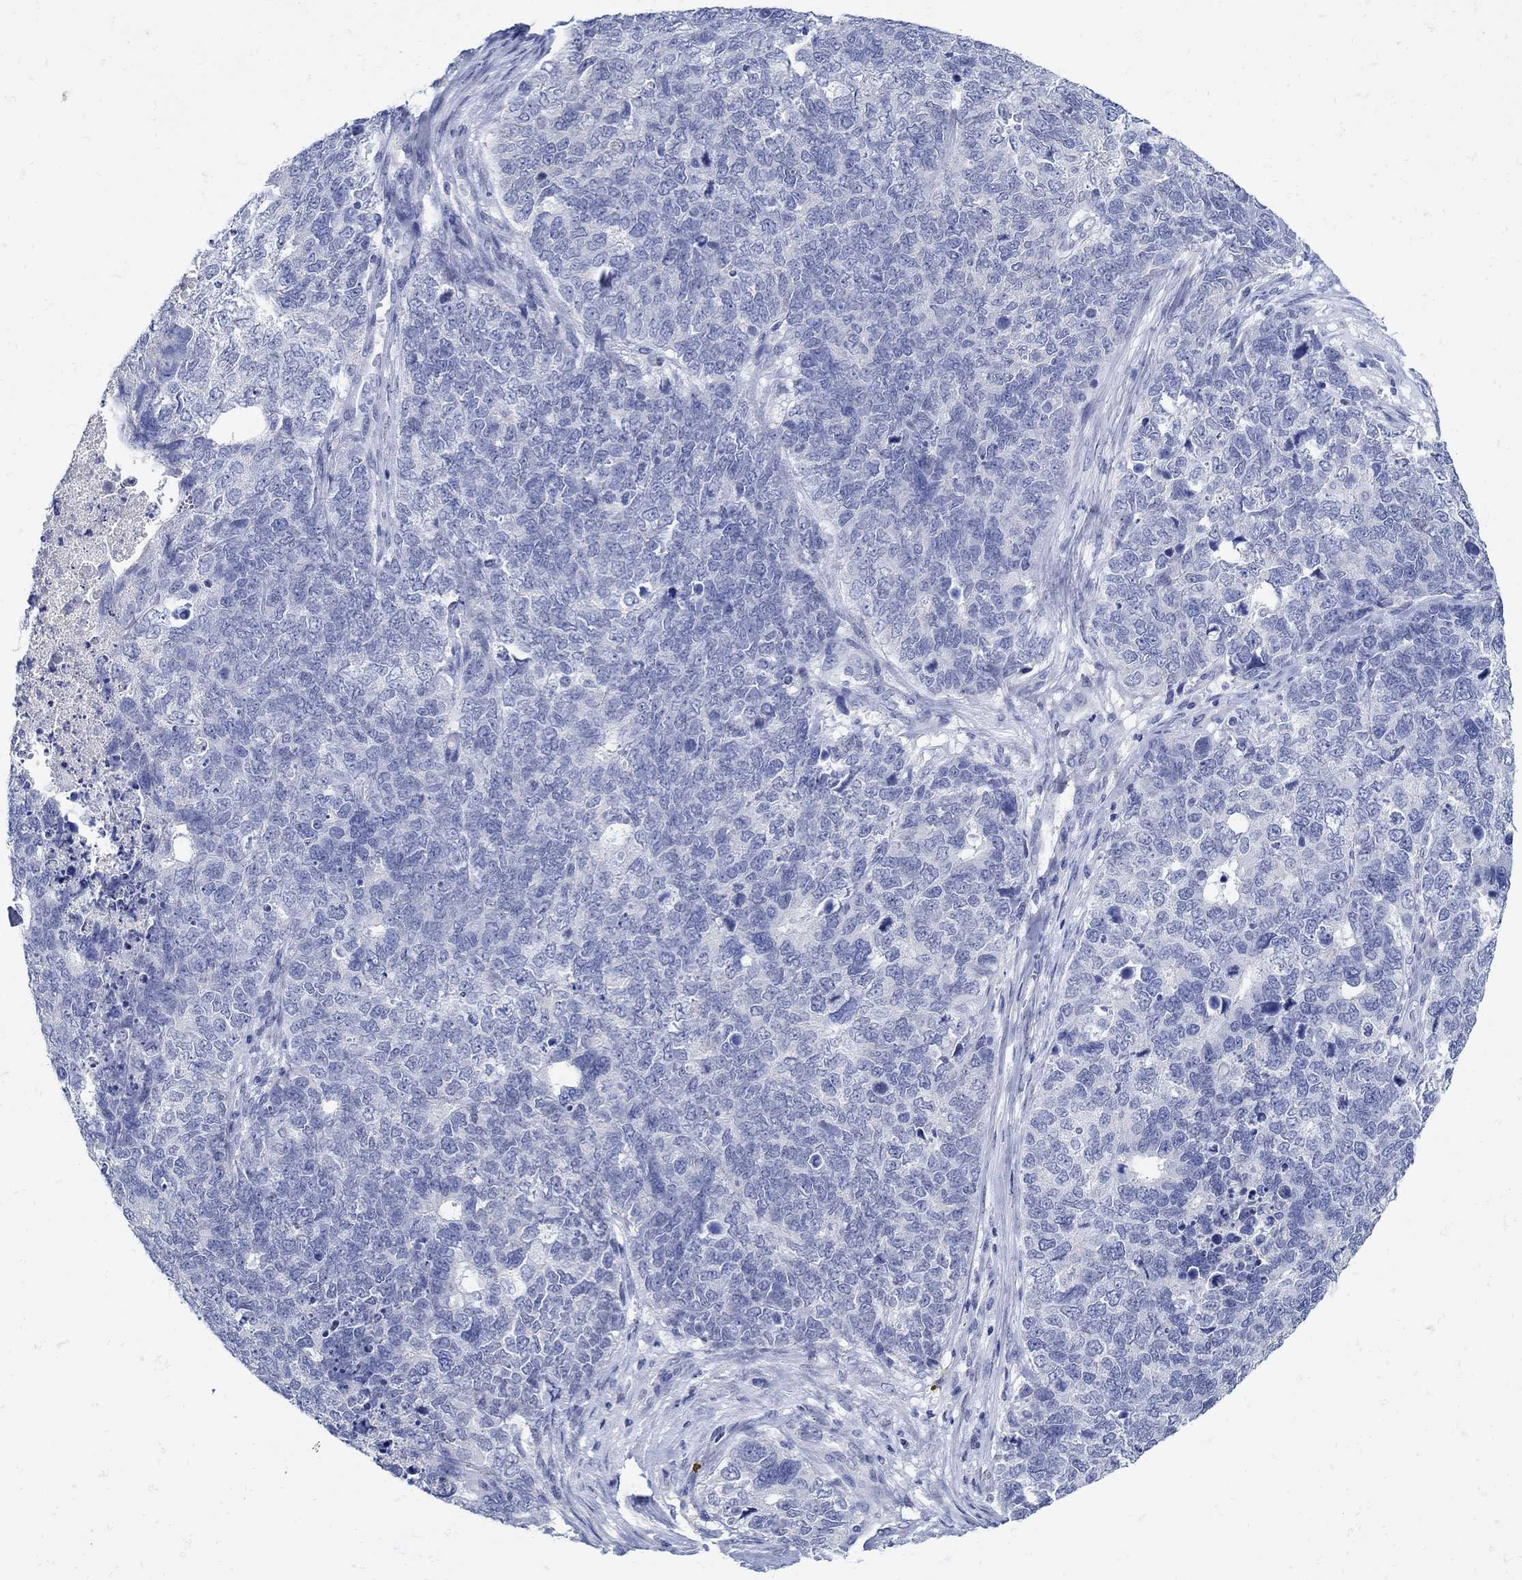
{"staining": {"intensity": "negative", "quantity": "none", "location": "none"}, "tissue": "cervical cancer", "cell_type": "Tumor cells", "image_type": "cancer", "snomed": [{"axis": "morphology", "description": "Squamous cell carcinoma, NOS"}, {"axis": "topography", "description": "Cervix"}], "caption": "This photomicrograph is of squamous cell carcinoma (cervical) stained with immunohistochemistry to label a protein in brown with the nuclei are counter-stained blue. There is no positivity in tumor cells. (DAB immunohistochemistry (IHC) with hematoxylin counter stain).", "gene": "NOS1", "patient": {"sex": "female", "age": 63}}